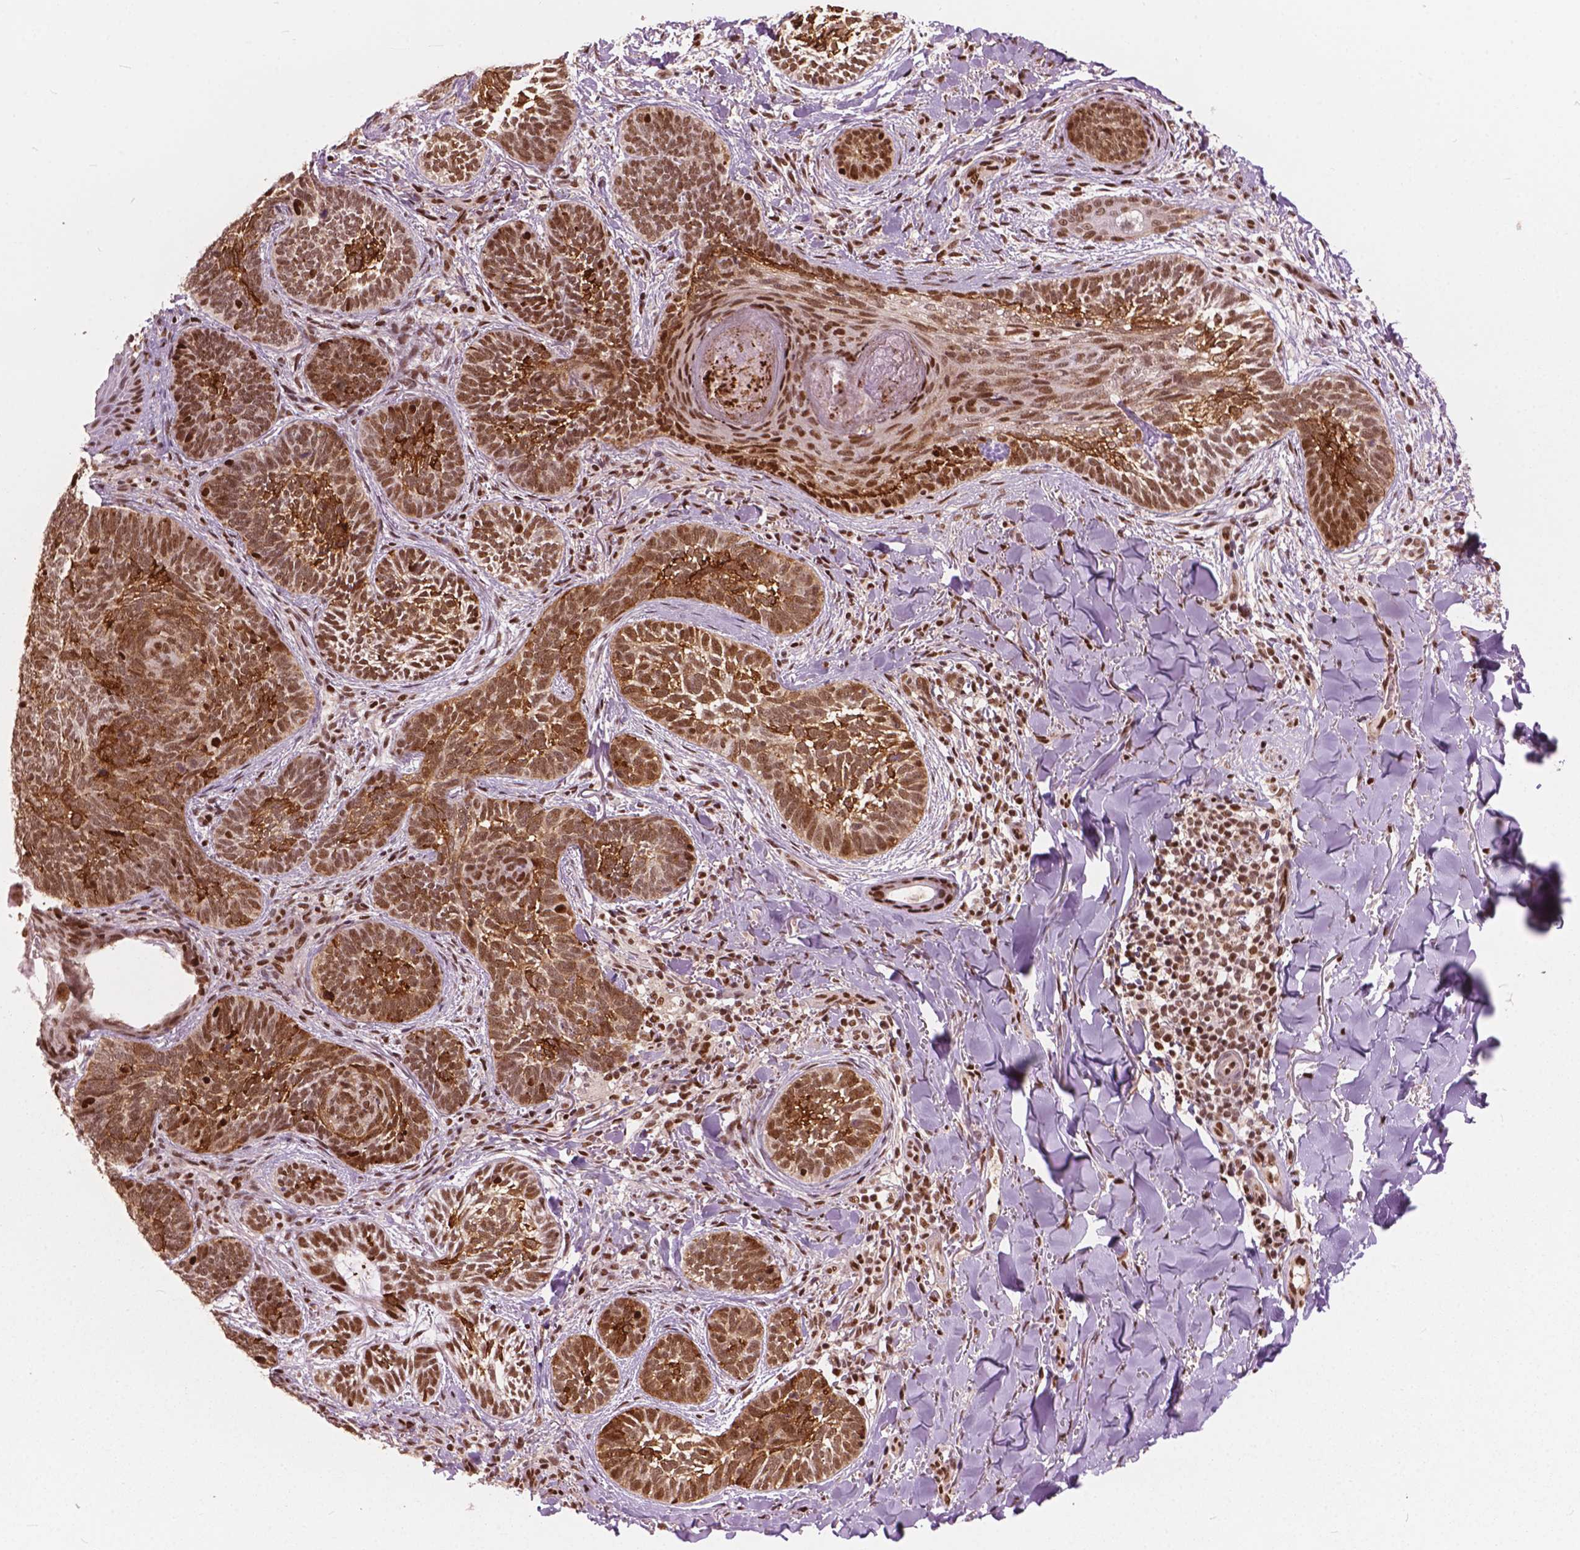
{"staining": {"intensity": "moderate", "quantity": ">75%", "location": "cytoplasmic/membranous,nuclear"}, "tissue": "skin cancer", "cell_type": "Tumor cells", "image_type": "cancer", "snomed": [{"axis": "morphology", "description": "Normal tissue, NOS"}, {"axis": "morphology", "description": "Basal cell carcinoma"}, {"axis": "topography", "description": "Skin"}], "caption": "Immunohistochemistry (IHC) of human basal cell carcinoma (skin) exhibits medium levels of moderate cytoplasmic/membranous and nuclear staining in approximately >75% of tumor cells.", "gene": "ANP32B", "patient": {"sex": "male", "age": 46}}